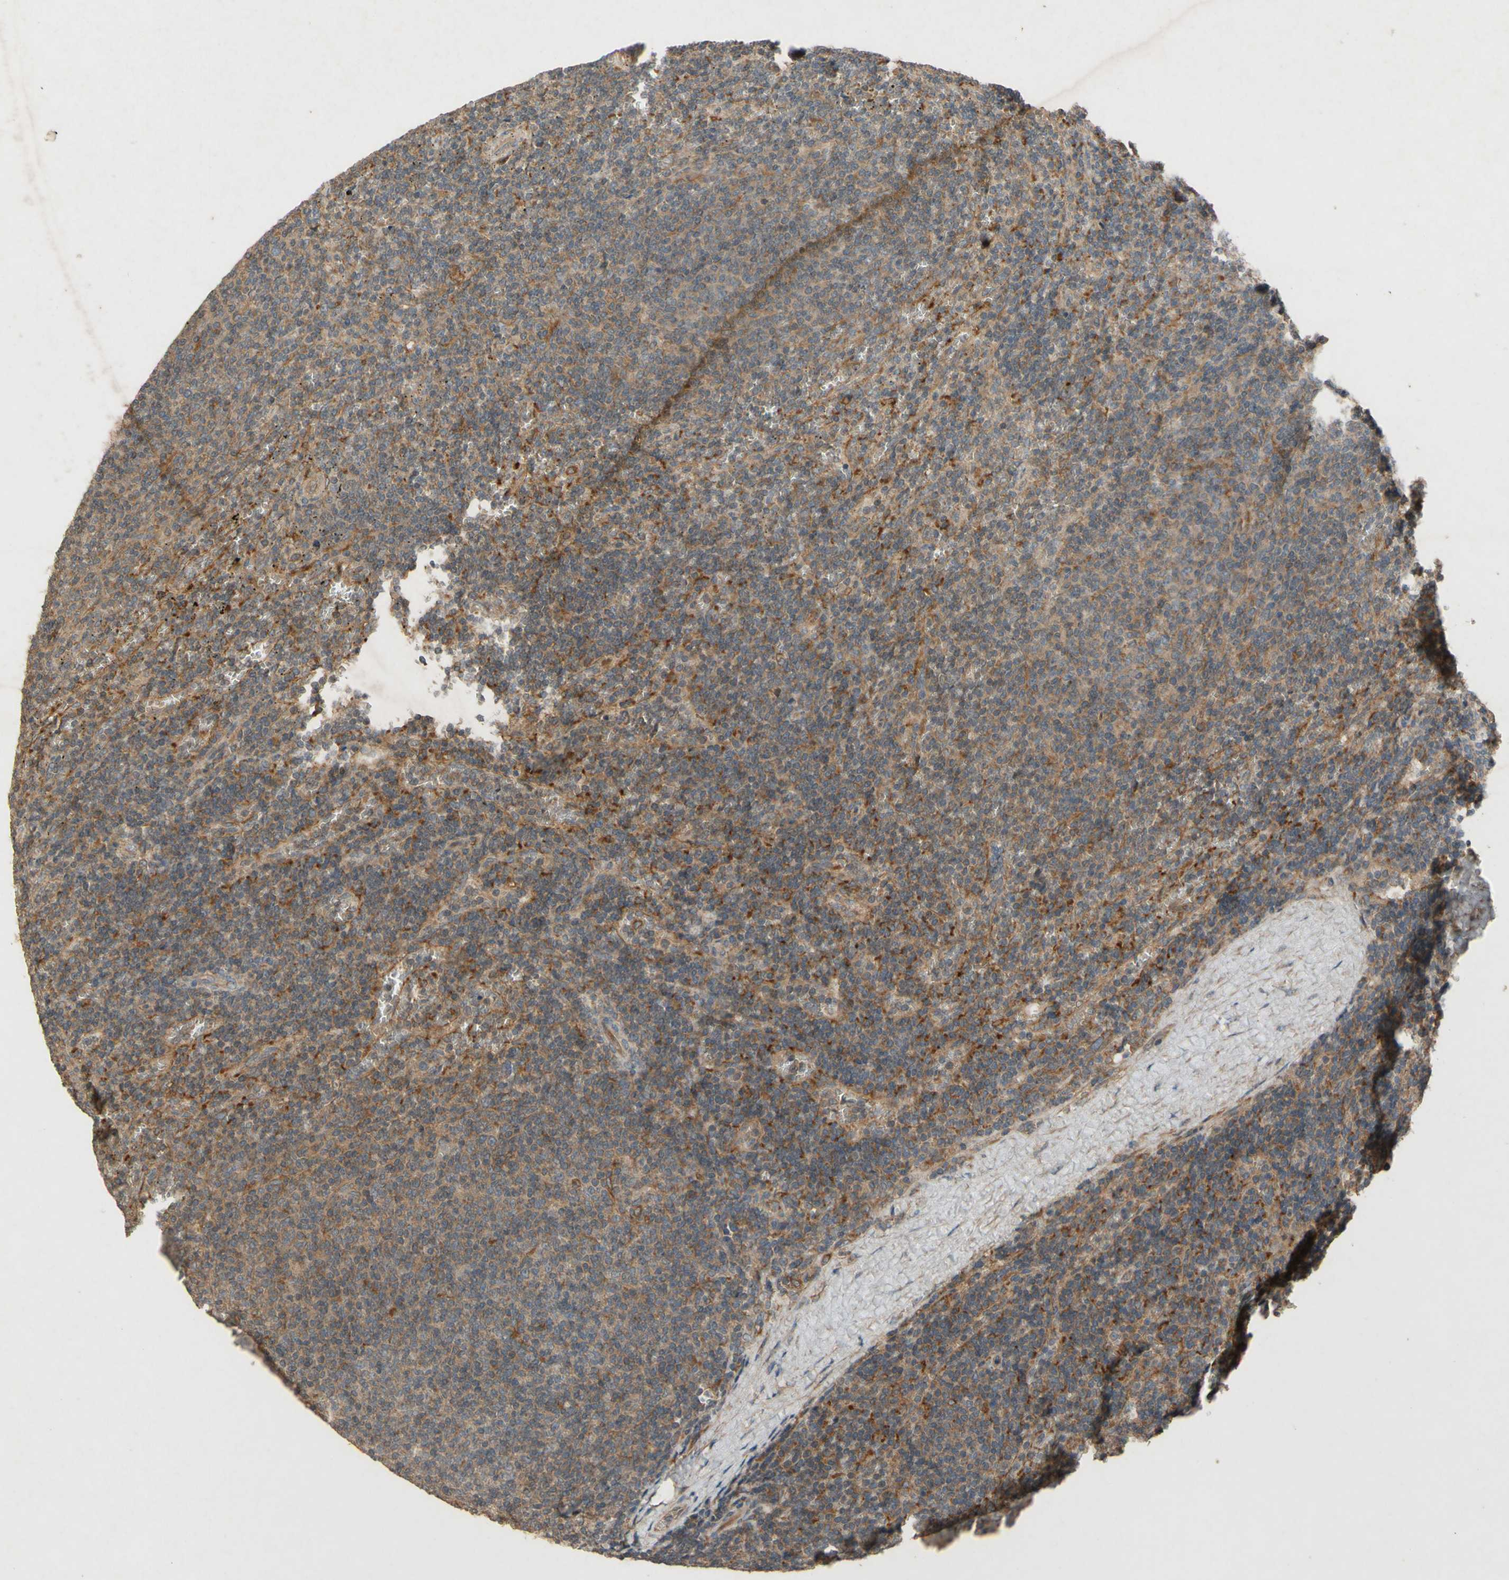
{"staining": {"intensity": "weak", "quantity": "25%-75%", "location": "cytoplasmic/membranous"}, "tissue": "lymphoma", "cell_type": "Tumor cells", "image_type": "cancer", "snomed": [{"axis": "morphology", "description": "Malignant lymphoma, non-Hodgkin's type, Low grade"}, {"axis": "topography", "description": "Spleen"}], "caption": "This is a photomicrograph of immunohistochemistry staining of low-grade malignant lymphoma, non-Hodgkin's type, which shows weak staining in the cytoplasmic/membranous of tumor cells.", "gene": "ATP6V1F", "patient": {"sex": "female", "age": 50}}